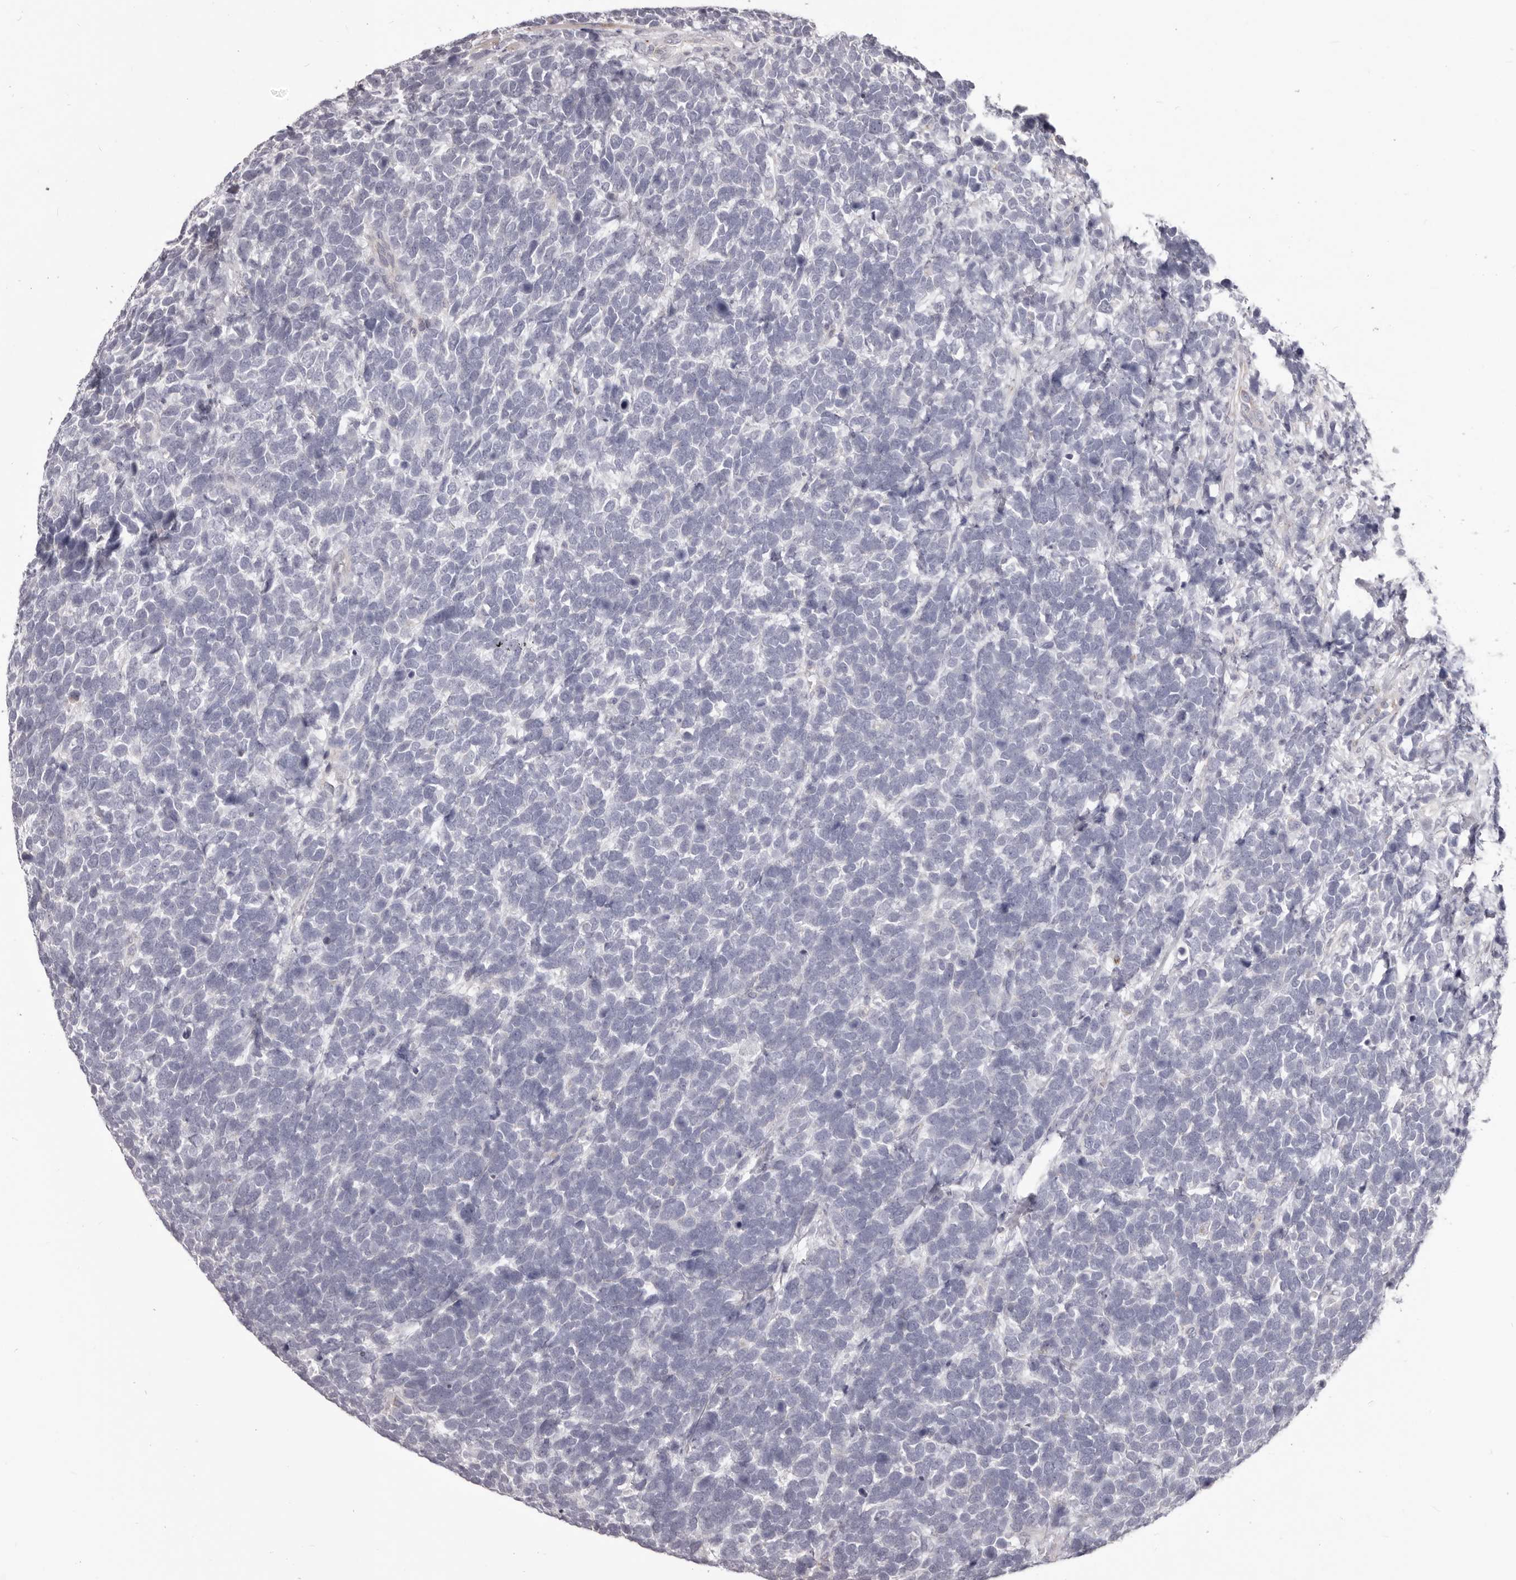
{"staining": {"intensity": "negative", "quantity": "none", "location": "none"}, "tissue": "urothelial cancer", "cell_type": "Tumor cells", "image_type": "cancer", "snomed": [{"axis": "morphology", "description": "Urothelial carcinoma, High grade"}, {"axis": "topography", "description": "Urinary bladder"}], "caption": "The histopathology image exhibits no staining of tumor cells in urothelial carcinoma (high-grade).", "gene": "PRMT2", "patient": {"sex": "female", "age": 82}}